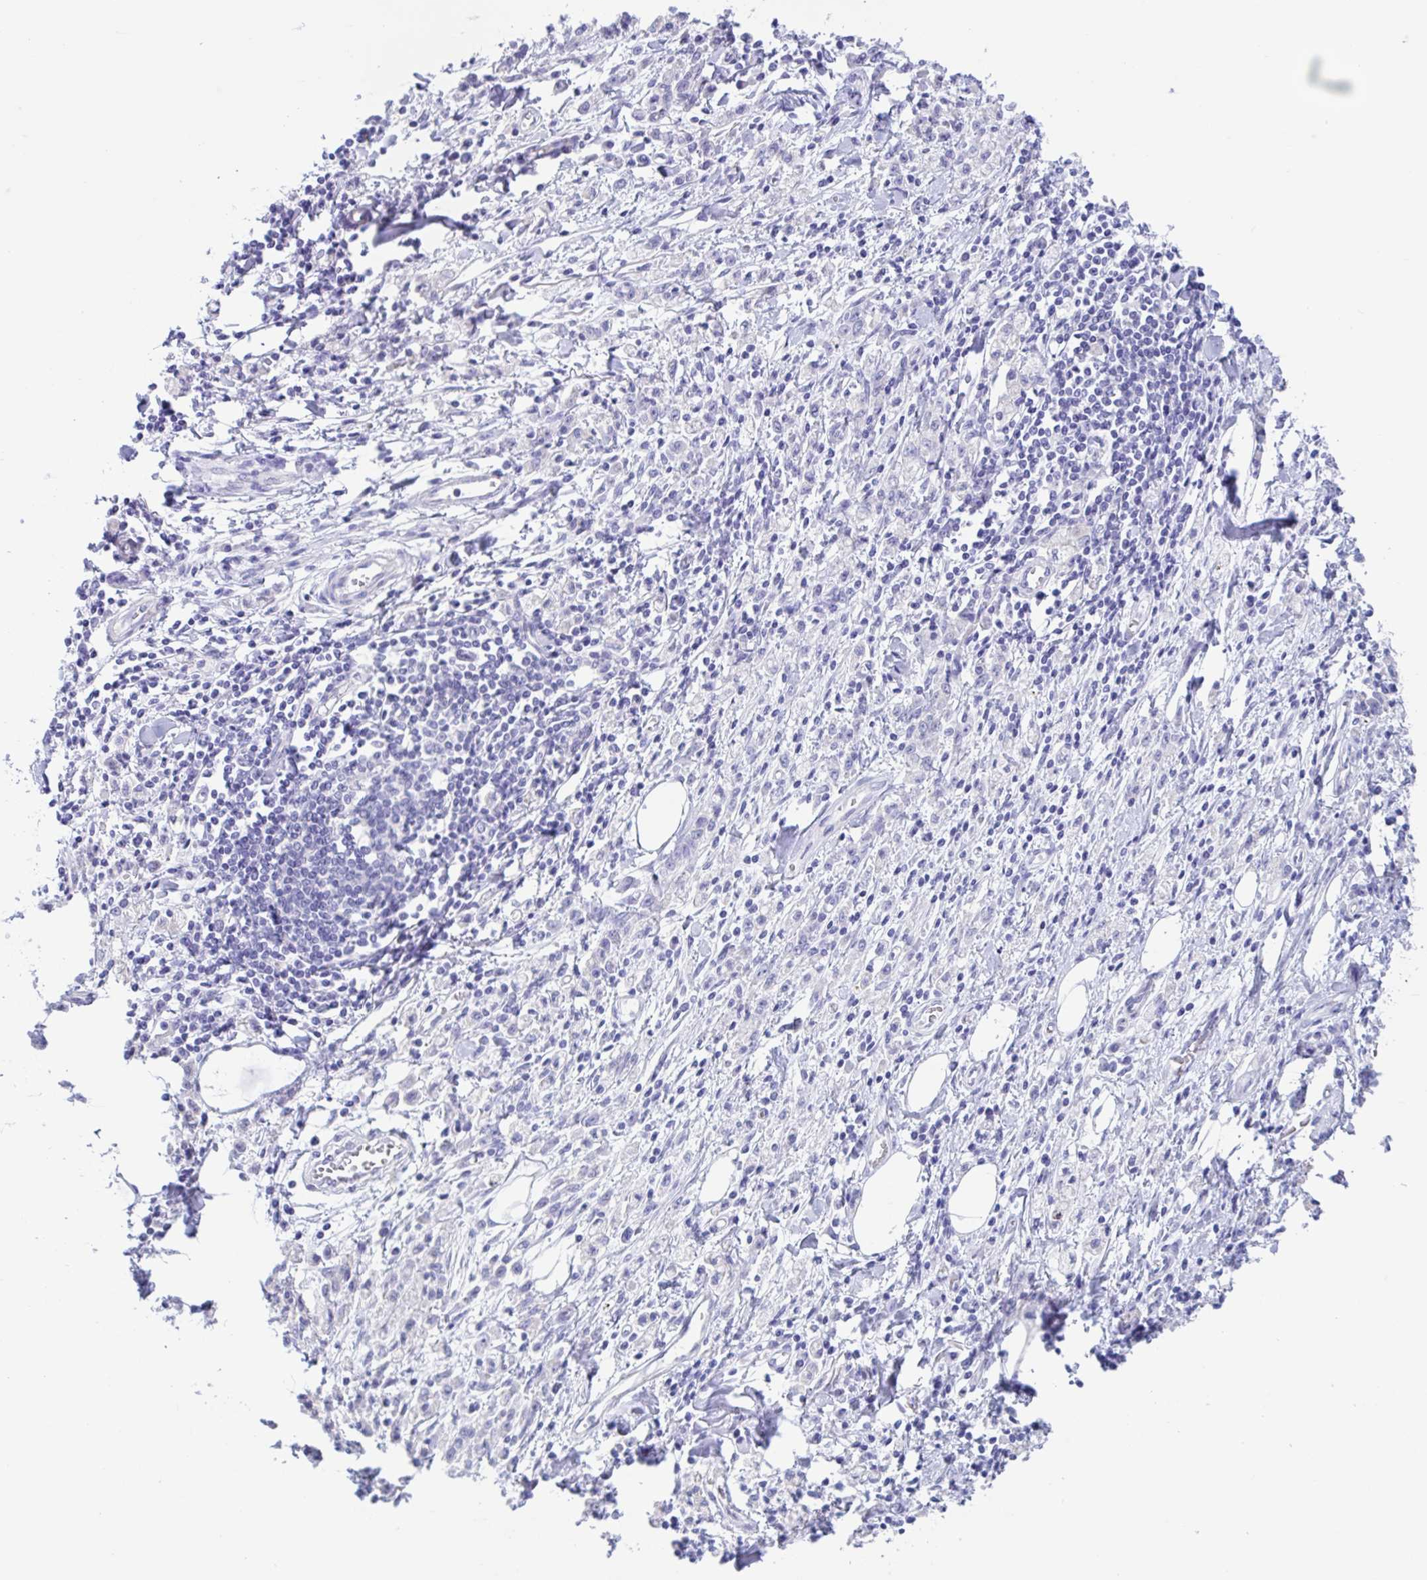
{"staining": {"intensity": "negative", "quantity": "none", "location": "none"}, "tissue": "stomach cancer", "cell_type": "Tumor cells", "image_type": "cancer", "snomed": [{"axis": "morphology", "description": "Adenocarcinoma, NOS"}, {"axis": "topography", "description": "Stomach"}], "caption": "A photomicrograph of human stomach cancer (adenocarcinoma) is negative for staining in tumor cells.", "gene": "OR6N2", "patient": {"sex": "male", "age": 77}}